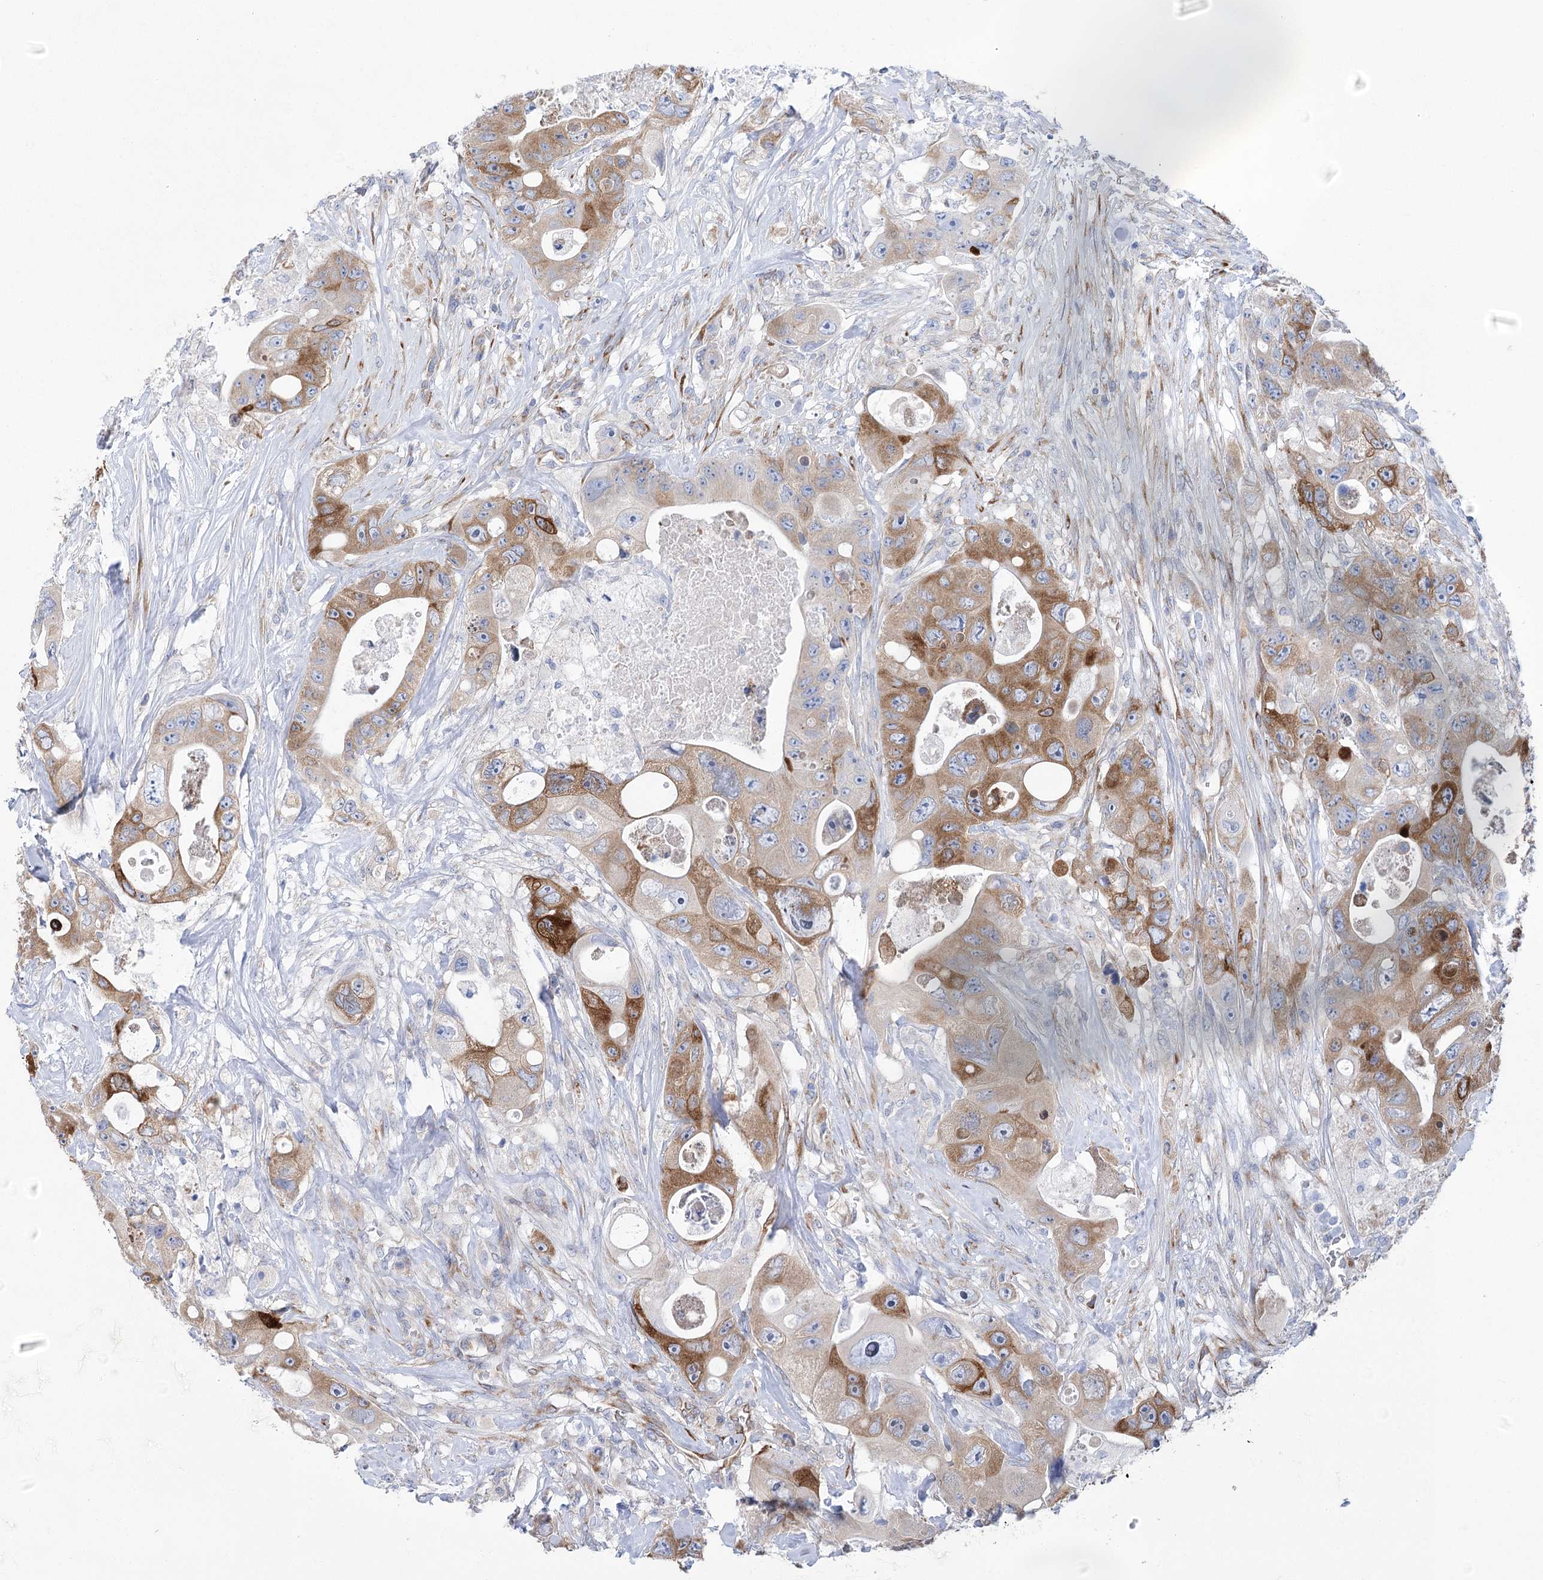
{"staining": {"intensity": "moderate", "quantity": ">75%", "location": "cytoplasmic/membranous"}, "tissue": "colorectal cancer", "cell_type": "Tumor cells", "image_type": "cancer", "snomed": [{"axis": "morphology", "description": "Adenocarcinoma, NOS"}, {"axis": "topography", "description": "Colon"}], "caption": "Colorectal adenocarcinoma tissue shows moderate cytoplasmic/membranous positivity in approximately >75% of tumor cells (IHC, brightfield microscopy, high magnification).", "gene": "YTHDC2", "patient": {"sex": "female", "age": 46}}